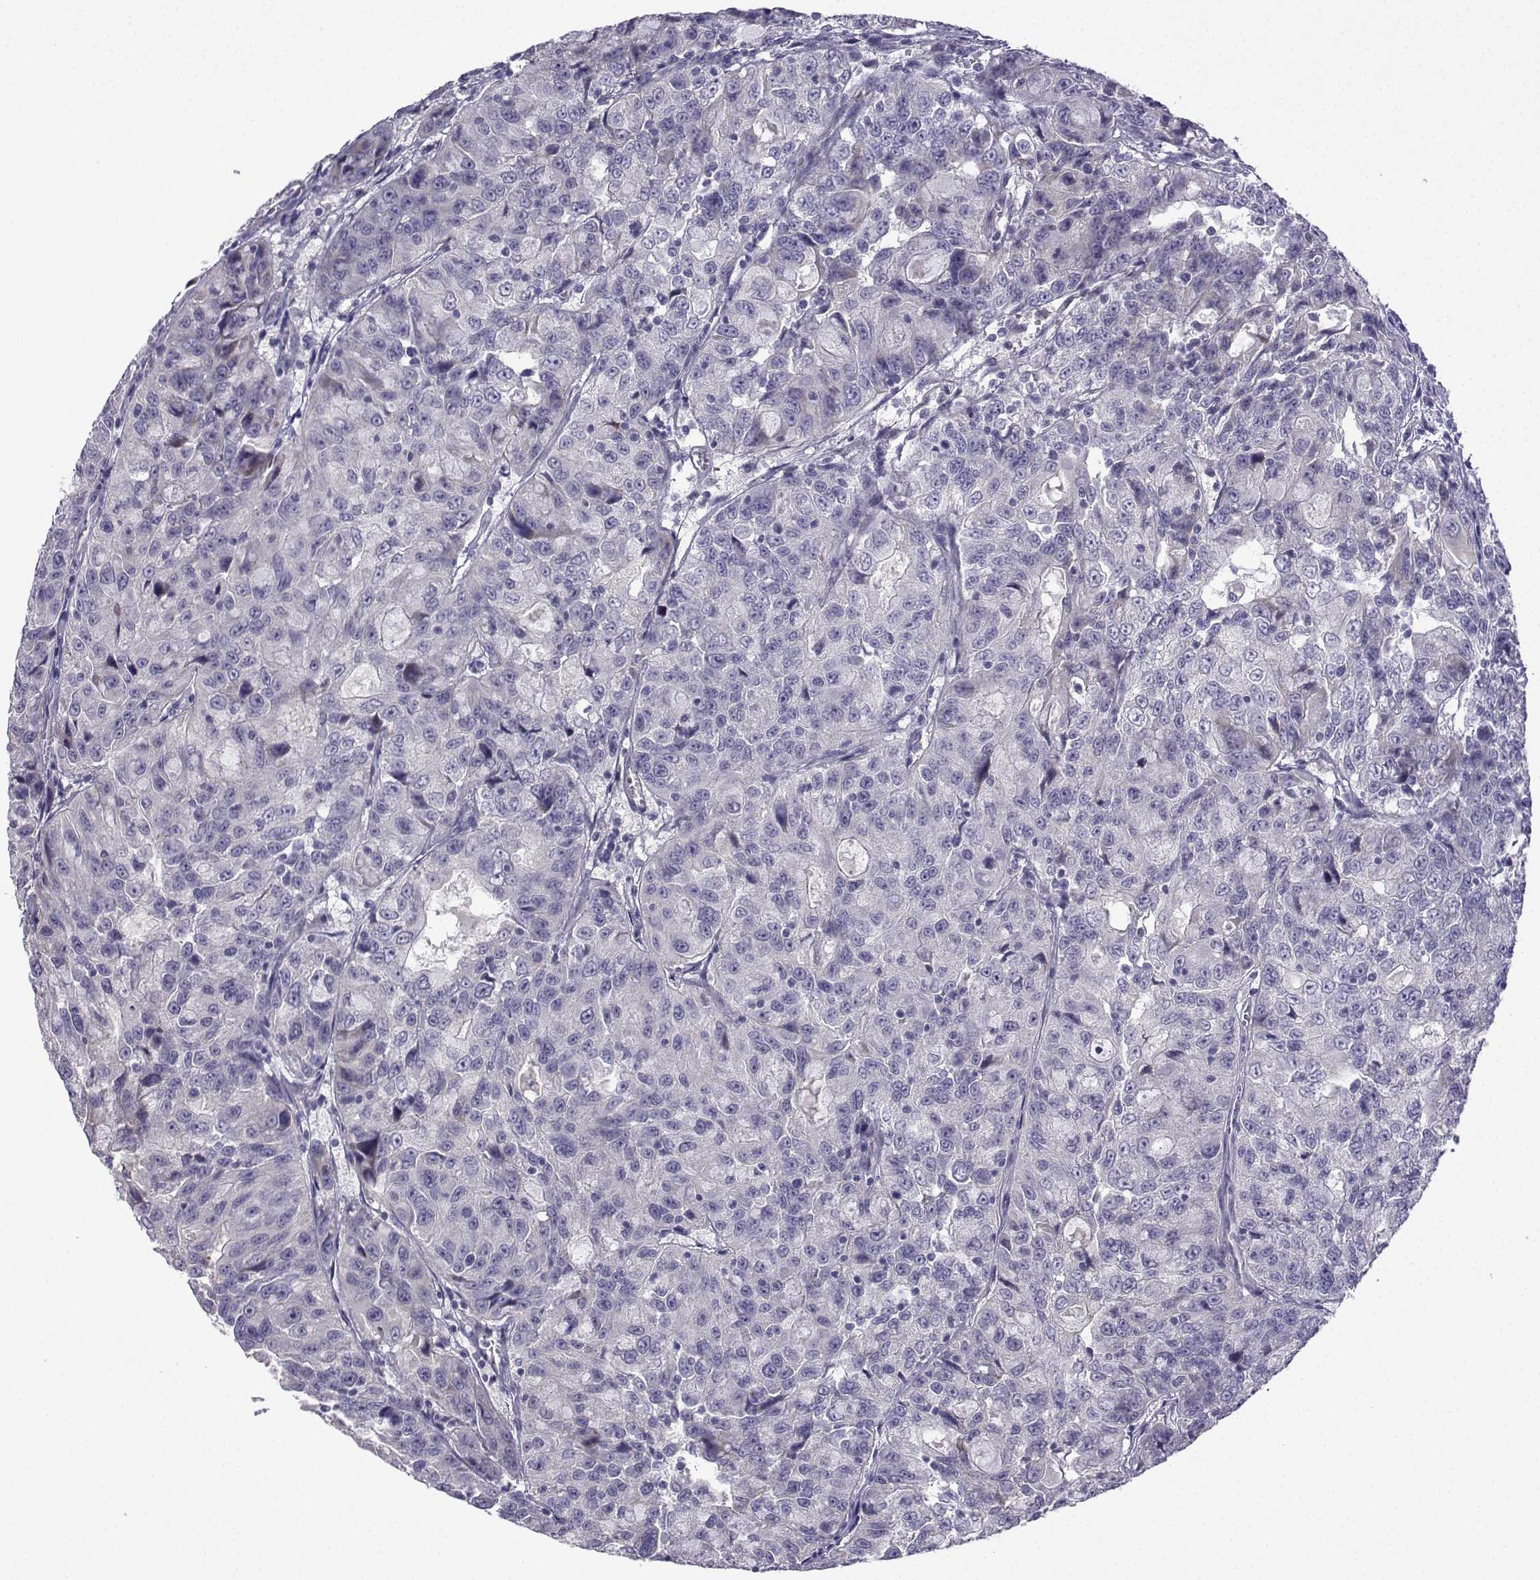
{"staining": {"intensity": "negative", "quantity": "none", "location": "none"}, "tissue": "urothelial cancer", "cell_type": "Tumor cells", "image_type": "cancer", "snomed": [{"axis": "morphology", "description": "Urothelial carcinoma, NOS"}, {"axis": "morphology", "description": "Urothelial carcinoma, High grade"}, {"axis": "topography", "description": "Urinary bladder"}], "caption": "A high-resolution image shows IHC staining of urothelial cancer, which reveals no significant staining in tumor cells.", "gene": "SPACA7", "patient": {"sex": "female", "age": 73}}